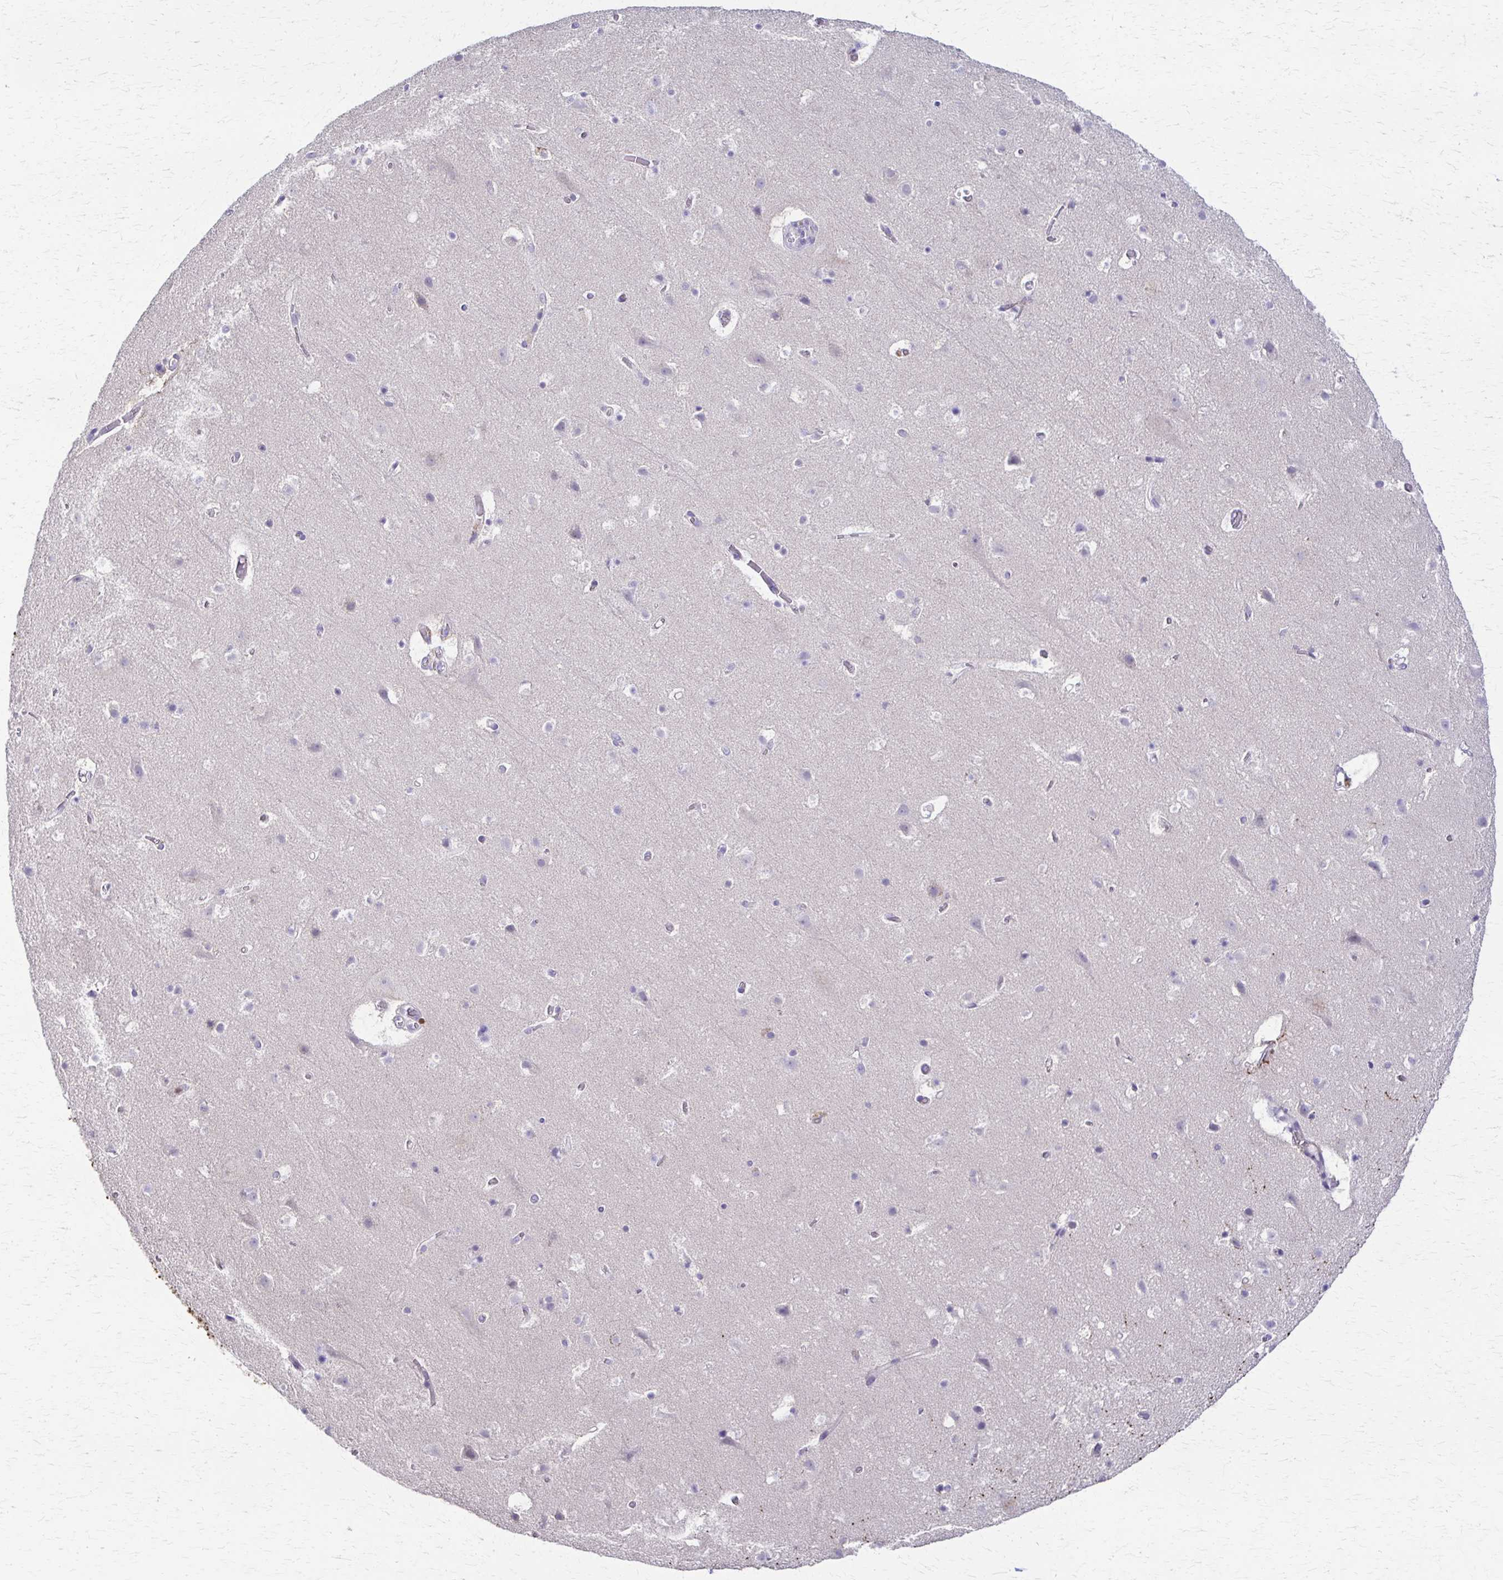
{"staining": {"intensity": "negative", "quantity": "none", "location": "none"}, "tissue": "cerebral cortex", "cell_type": "Endothelial cells", "image_type": "normal", "snomed": [{"axis": "morphology", "description": "Normal tissue, NOS"}, {"axis": "topography", "description": "Cerebral cortex"}], "caption": "Protein analysis of normal cerebral cortex shows no significant expression in endothelial cells. (Brightfield microscopy of DAB immunohistochemistry at high magnification).", "gene": "PIK3AP1", "patient": {"sex": "female", "age": 42}}